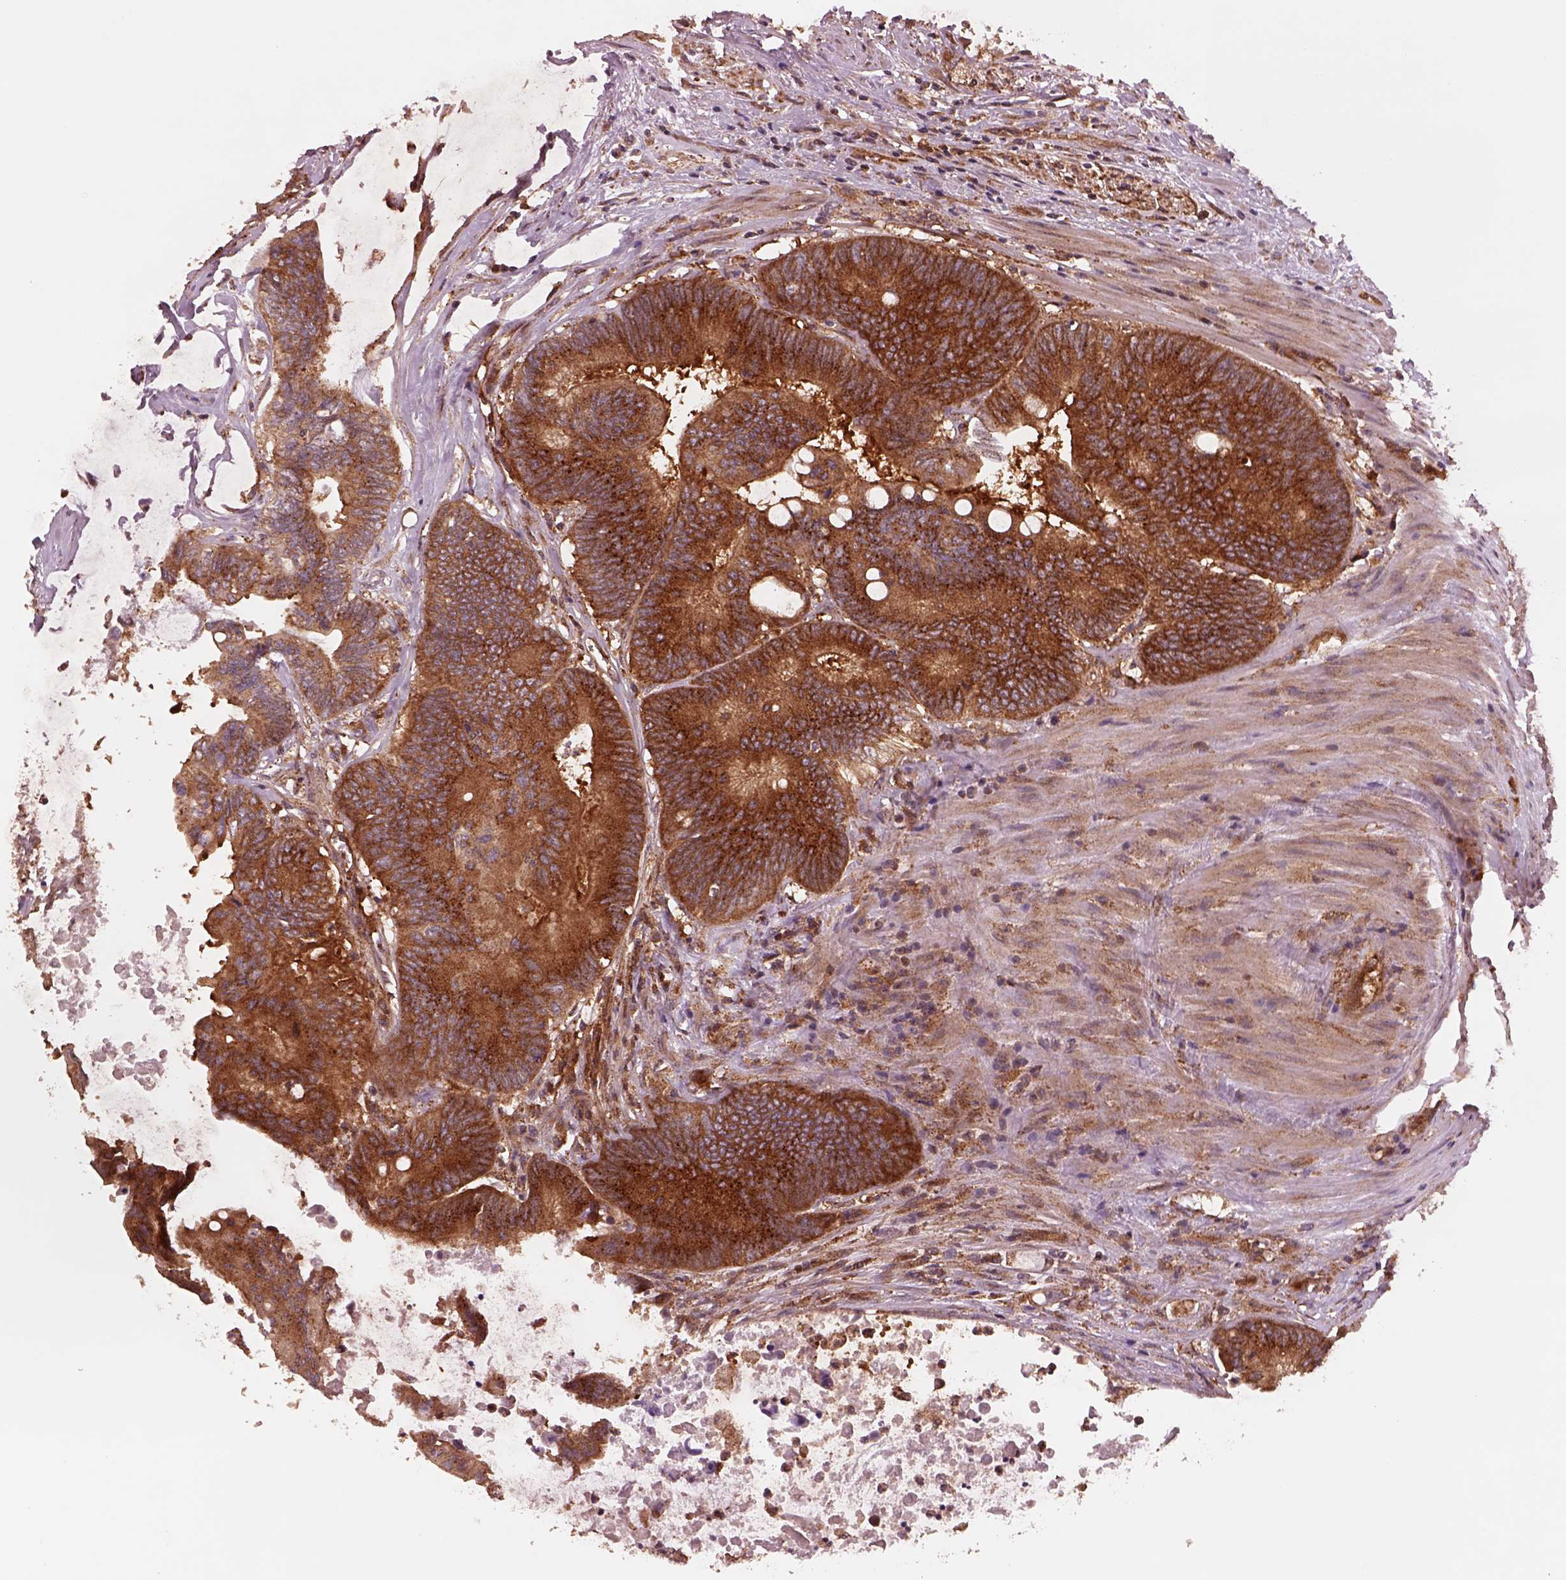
{"staining": {"intensity": "strong", "quantity": ">75%", "location": "cytoplasmic/membranous"}, "tissue": "colorectal cancer", "cell_type": "Tumor cells", "image_type": "cancer", "snomed": [{"axis": "morphology", "description": "Adenocarcinoma, NOS"}, {"axis": "topography", "description": "Rectum"}], "caption": "There is high levels of strong cytoplasmic/membranous expression in tumor cells of colorectal cancer, as demonstrated by immunohistochemical staining (brown color).", "gene": "WASHC2A", "patient": {"sex": "male", "age": 59}}